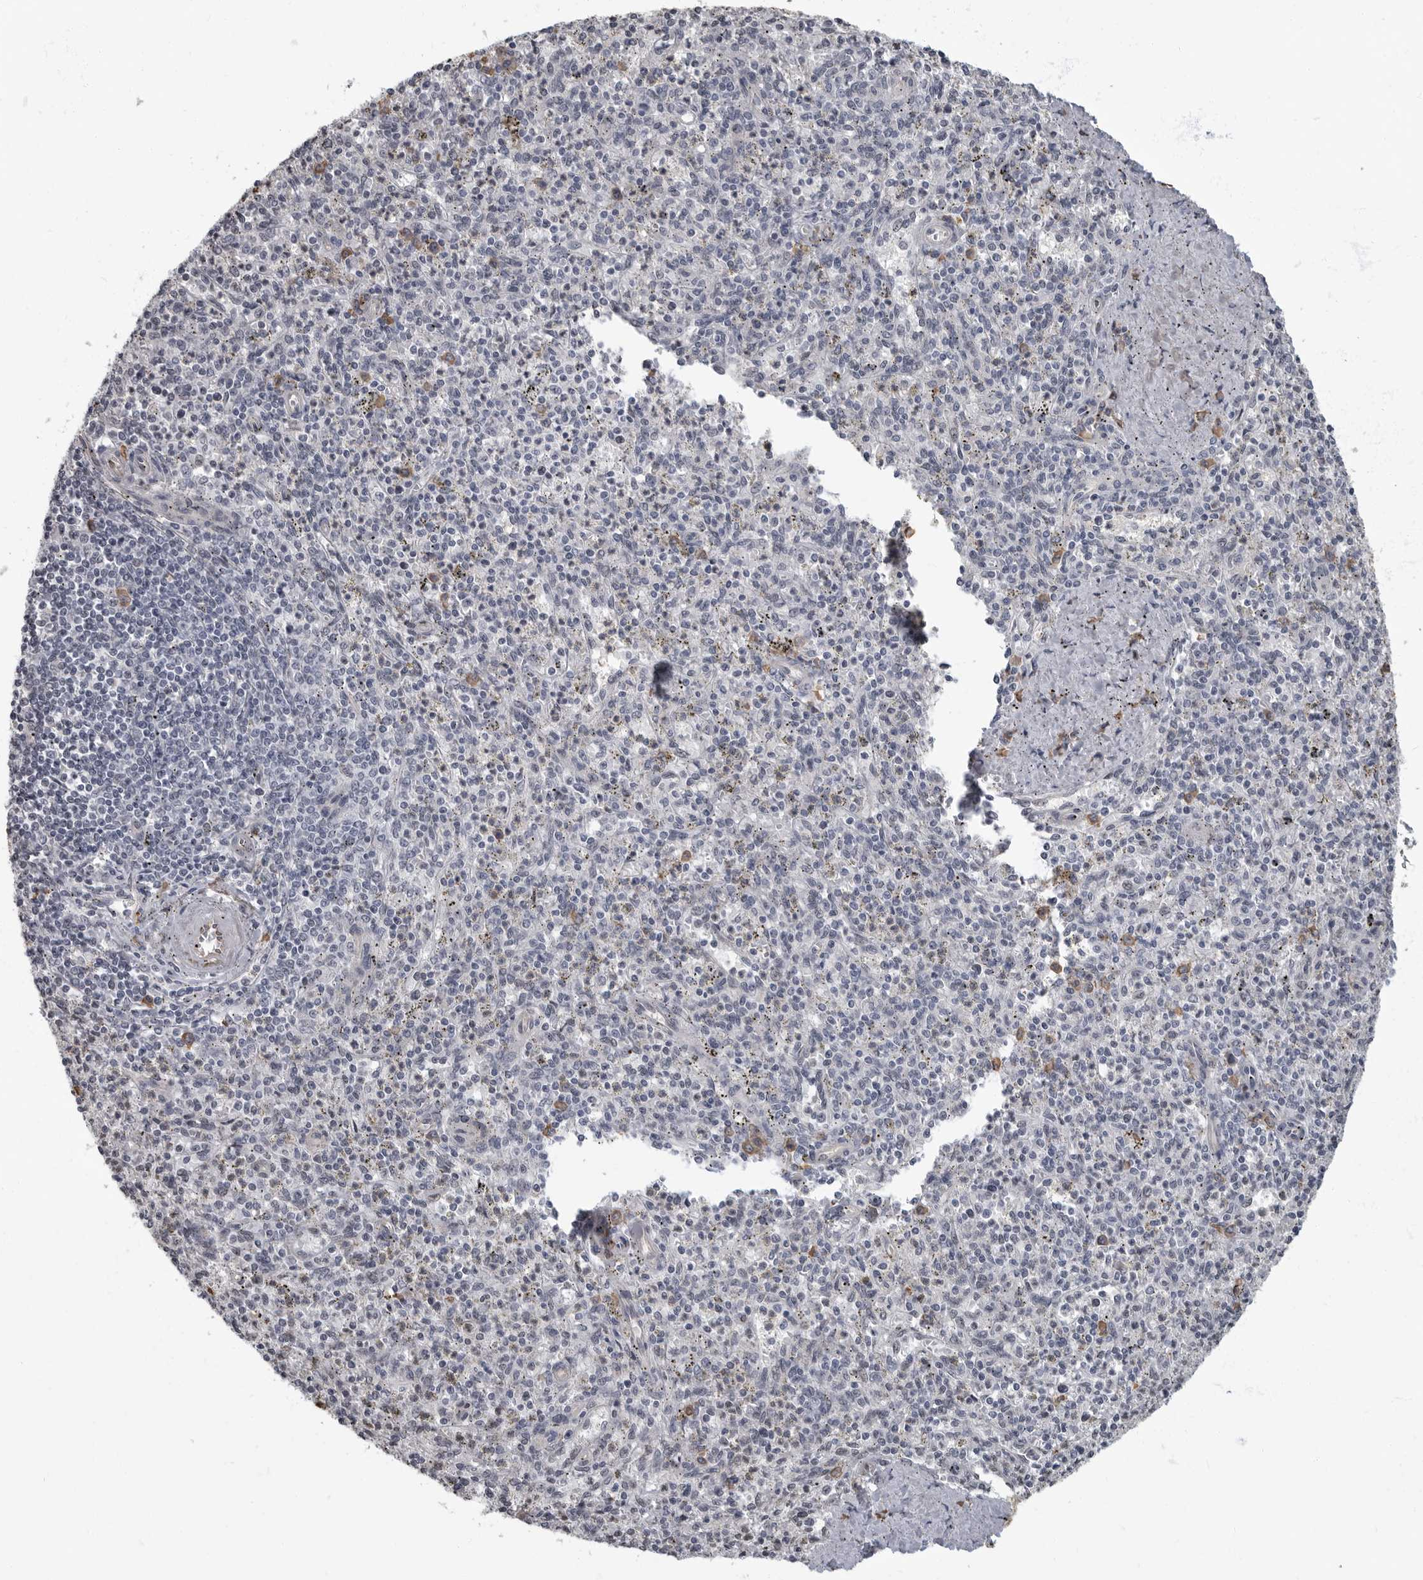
{"staining": {"intensity": "moderate", "quantity": "<25%", "location": "cytoplasmic/membranous"}, "tissue": "spleen", "cell_type": "Cells in red pulp", "image_type": "normal", "snomed": [{"axis": "morphology", "description": "Normal tissue, NOS"}, {"axis": "topography", "description": "Spleen"}], "caption": "Spleen stained for a protein displays moderate cytoplasmic/membranous positivity in cells in red pulp.", "gene": "ARHGEF10", "patient": {"sex": "male", "age": 72}}